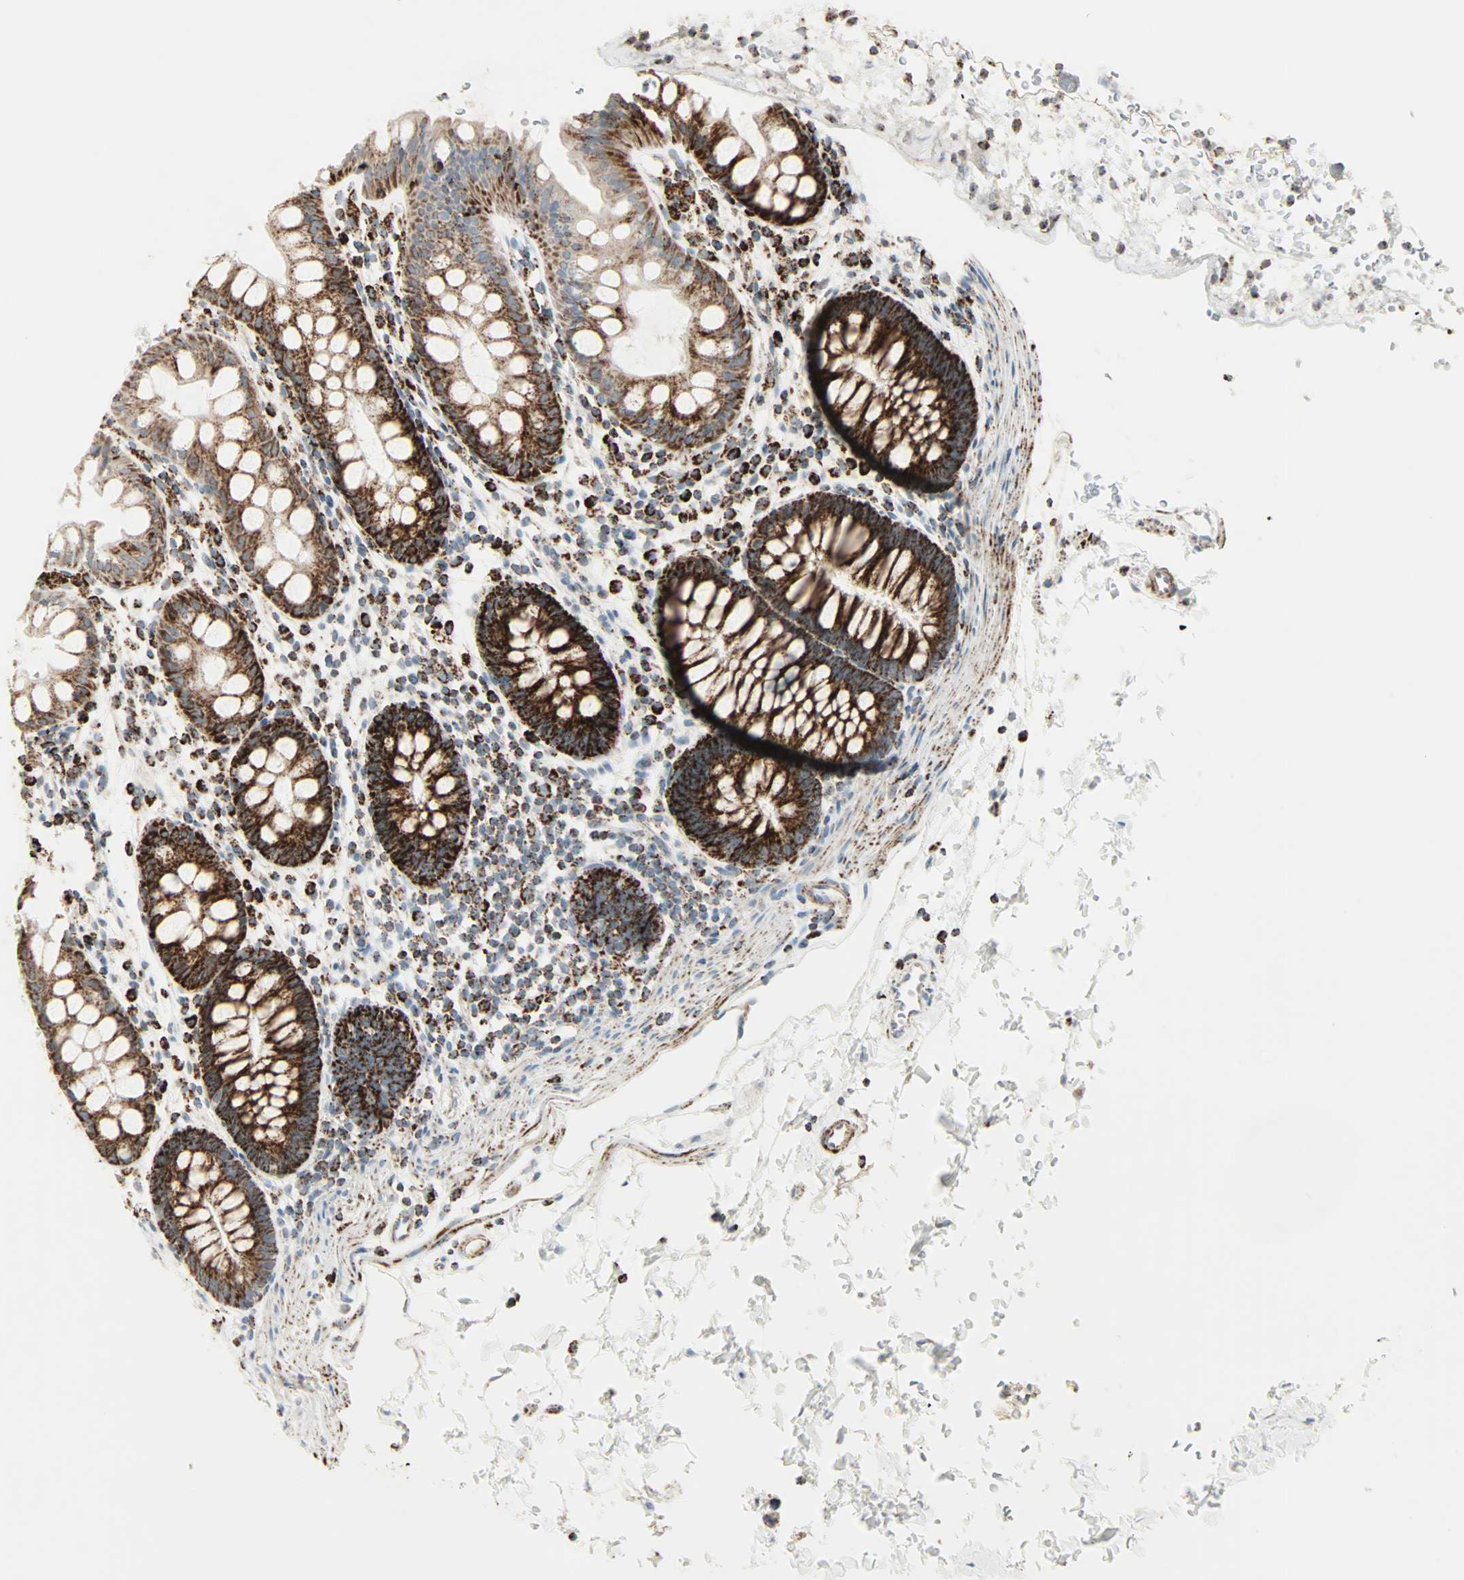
{"staining": {"intensity": "strong", "quantity": ">75%", "location": "cytoplasmic/membranous"}, "tissue": "rectum", "cell_type": "Glandular cells", "image_type": "normal", "snomed": [{"axis": "morphology", "description": "Normal tissue, NOS"}, {"axis": "topography", "description": "Rectum"}], "caption": "Glandular cells reveal strong cytoplasmic/membranous staining in about >75% of cells in benign rectum.", "gene": "IDH2", "patient": {"sex": "female", "age": 24}}